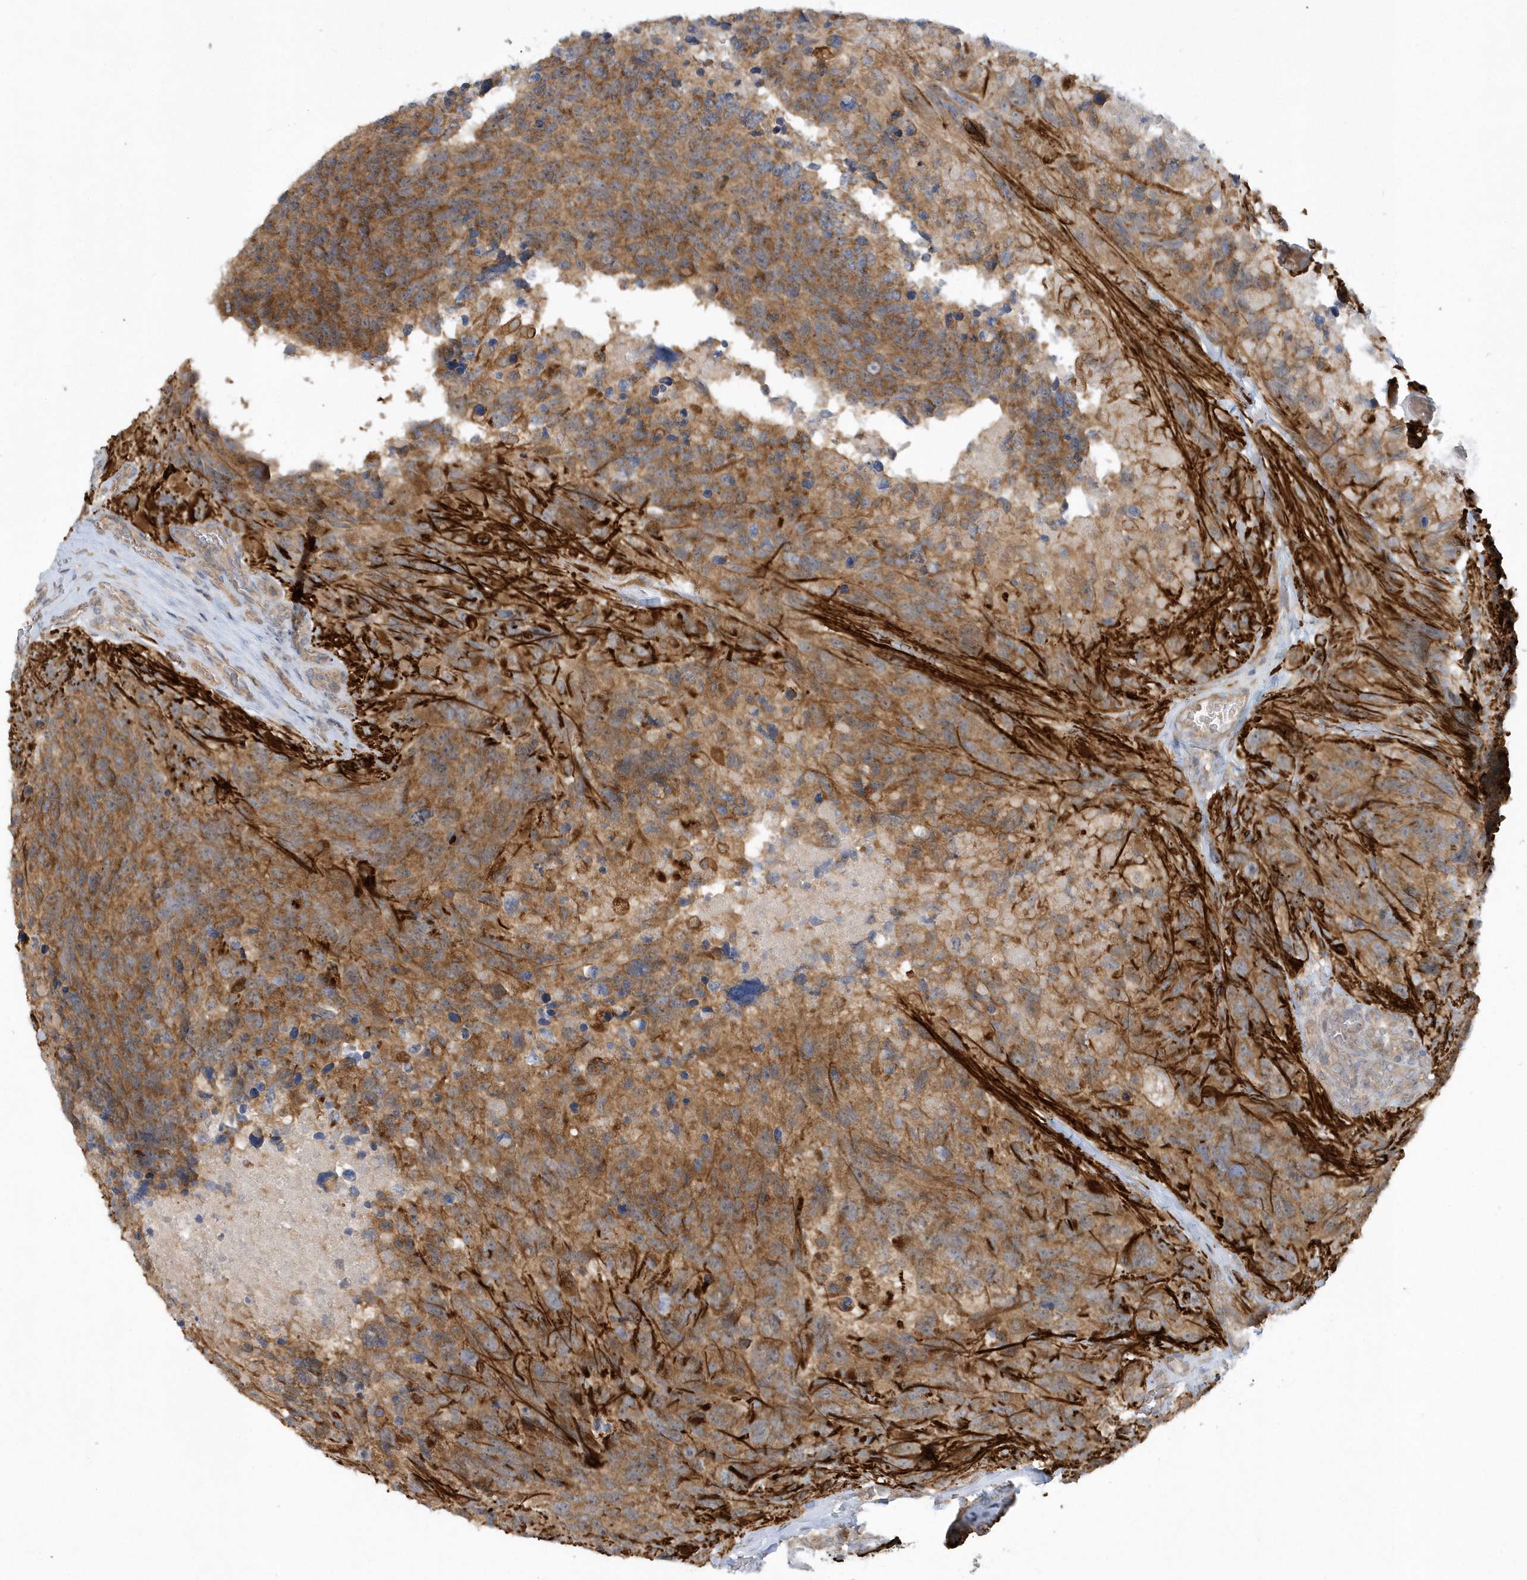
{"staining": {"intensity": "moderate", "quantity": ">75%", "location": "cytoplasmic/membranous"}, "tissue": "glioma", "cell_type": "Tumor cells", "image_type": "cancer", "snomed": [{"axis": "morphology", "description": "Glioma, malignant, High grade"}, {"axis": "topography", "description": "Brain"}], "caption": "Immunohistochemistry of malignant glioma (high-grade) reveals medium levels of moderate cytoplasmic/membranous positivity in about >75% of tumor cells.", "gene": "THG1L", "patient": {"sex": "male", "age": 69}}